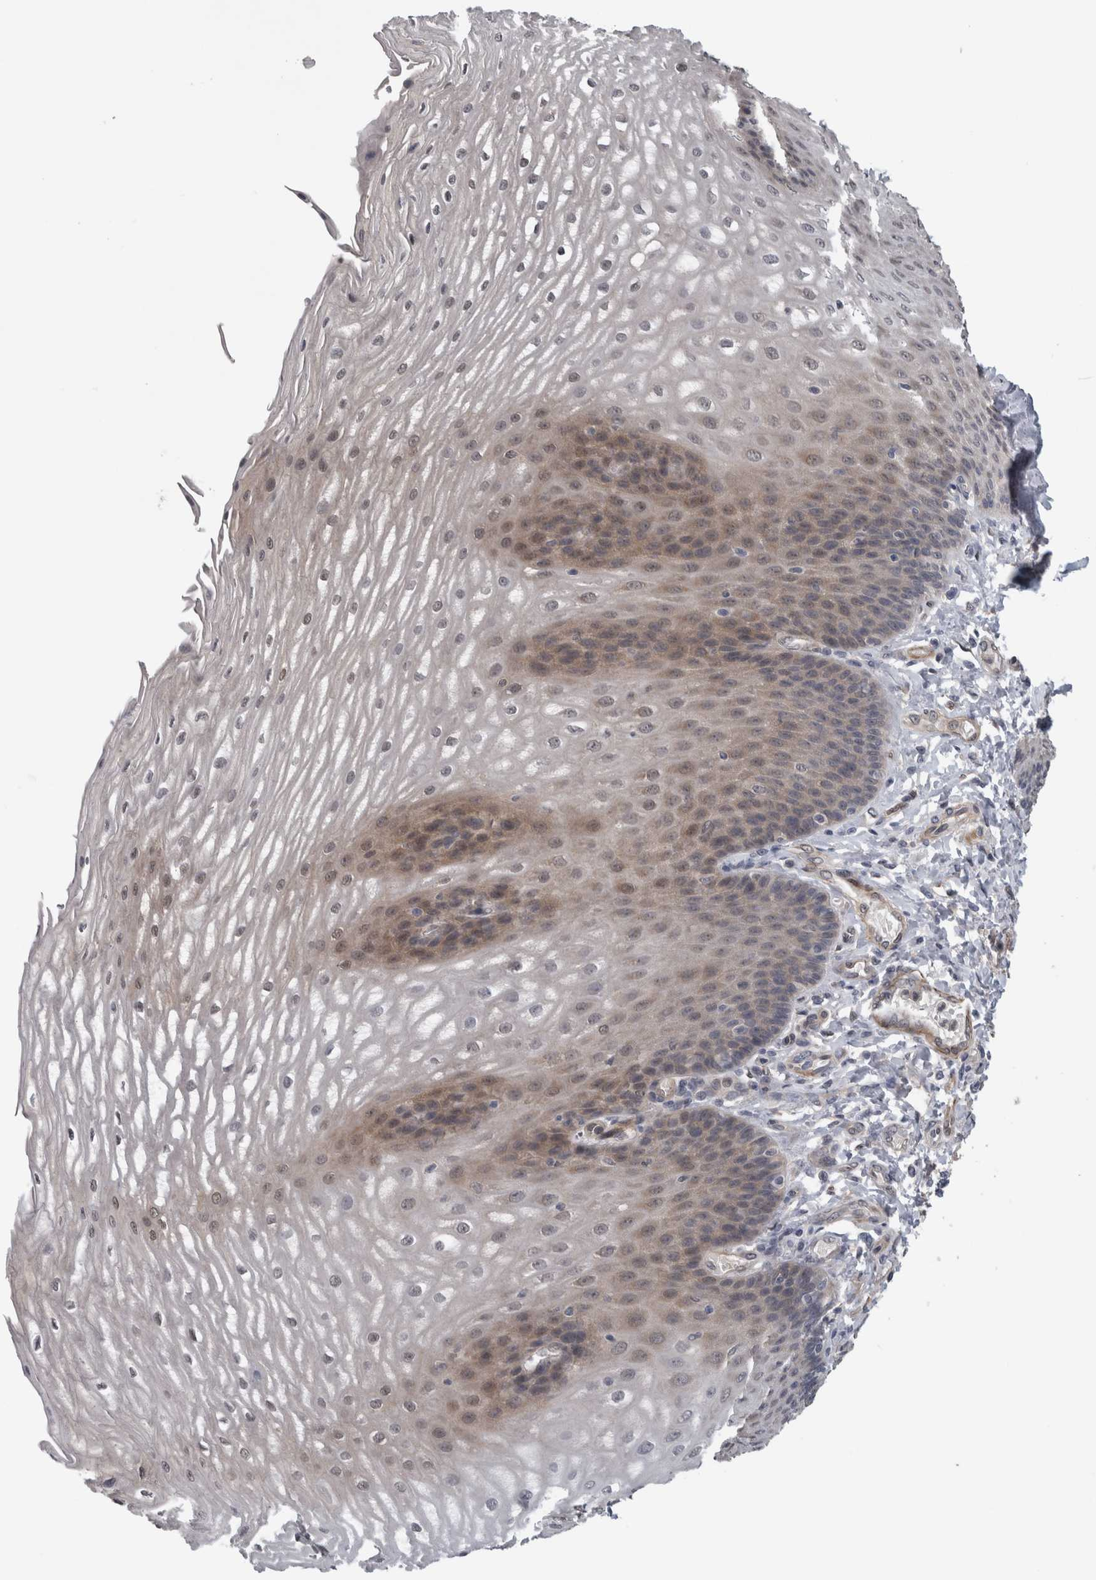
{"staining": {"intensity": "moderate", "quantity": "<25%", "location": "cytoplasmic/membranous,nuclear"}, "tissue": "esophagus", "cell_type": "Squamous epithelial cells", "image_type": "normal", "snomed": [{"axis": "morphology", "description": "Normal tissue, NOS"}, {"axis": "topography", "description": "Esophagus"}], "caption": "A high-resolution photomicrograph shows immunohistochemistry (IHC) staining of unremarkable esophagus, which demonstrates moderate cytoplasmic/membranous,nuclear expression in about <25% of squamous epithelial cells.", "gene": "NAPRT", "patient": {"sex": "male", "age": 54}}